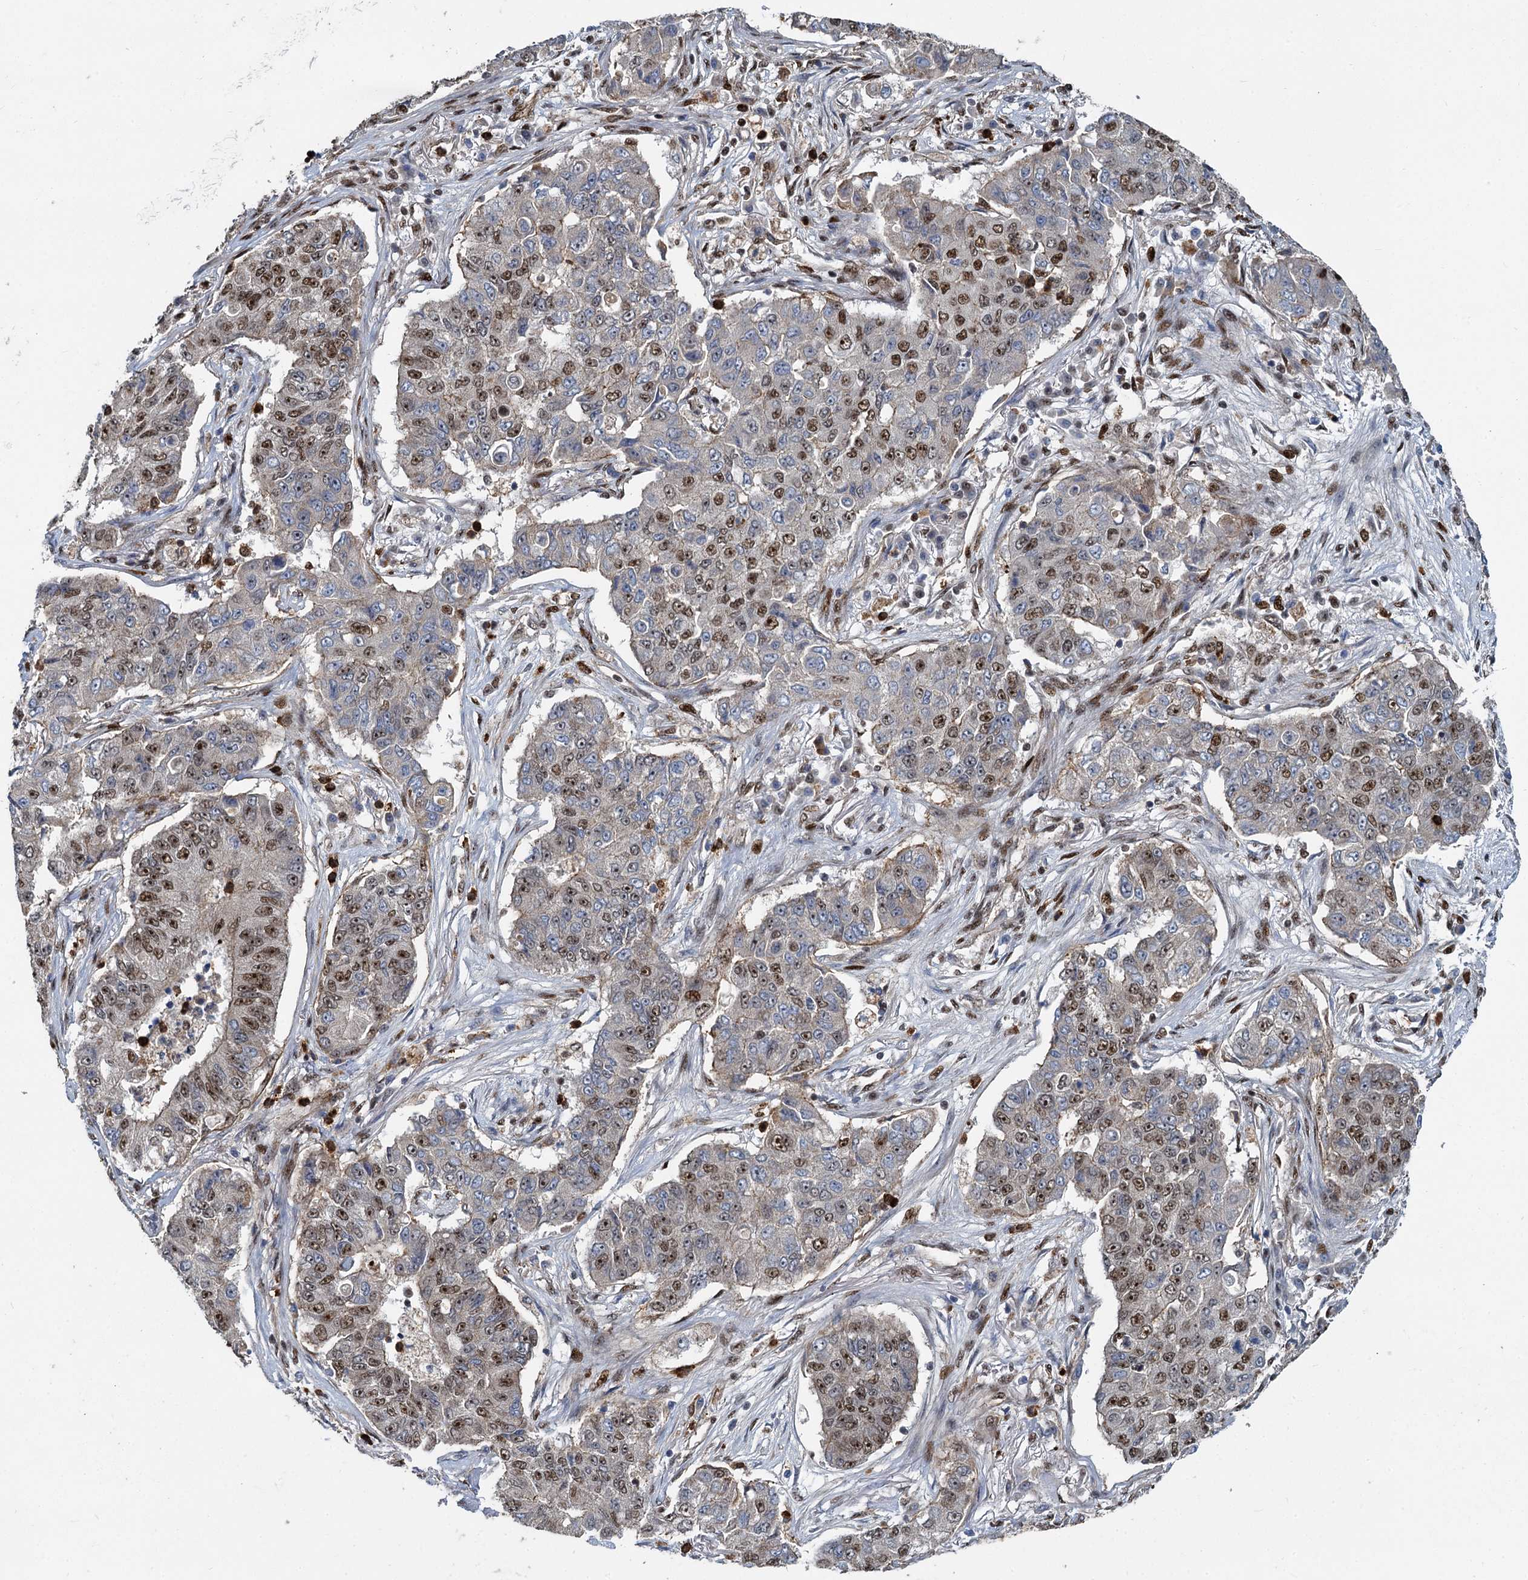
{"staining": {"intensity": "moderate", "quantity": "25%-75%", "location": "nuclear"}, "tissue": "lung cancer", "cell_type": "Tumor cells", "image_type": "cancer", "snomed": [{"axis": "morphology", "description": "Squamous cell carcinoma, NOS"}, {"axis": "topography", "description": "Lung"}], "caption": "Protein positivity by IHC shows moderate nuclear positivity in about 25%-75% of tumor cells in lung squamous cell carcinoma. Using DAB (3,3'-diaminobenzidine) (brown) and hematoxylin (blue) stains, captured at high magnification using brightfield microscopy.", "gene": "ANKRD49", "patient": {"sex": "male", "age": 74}}